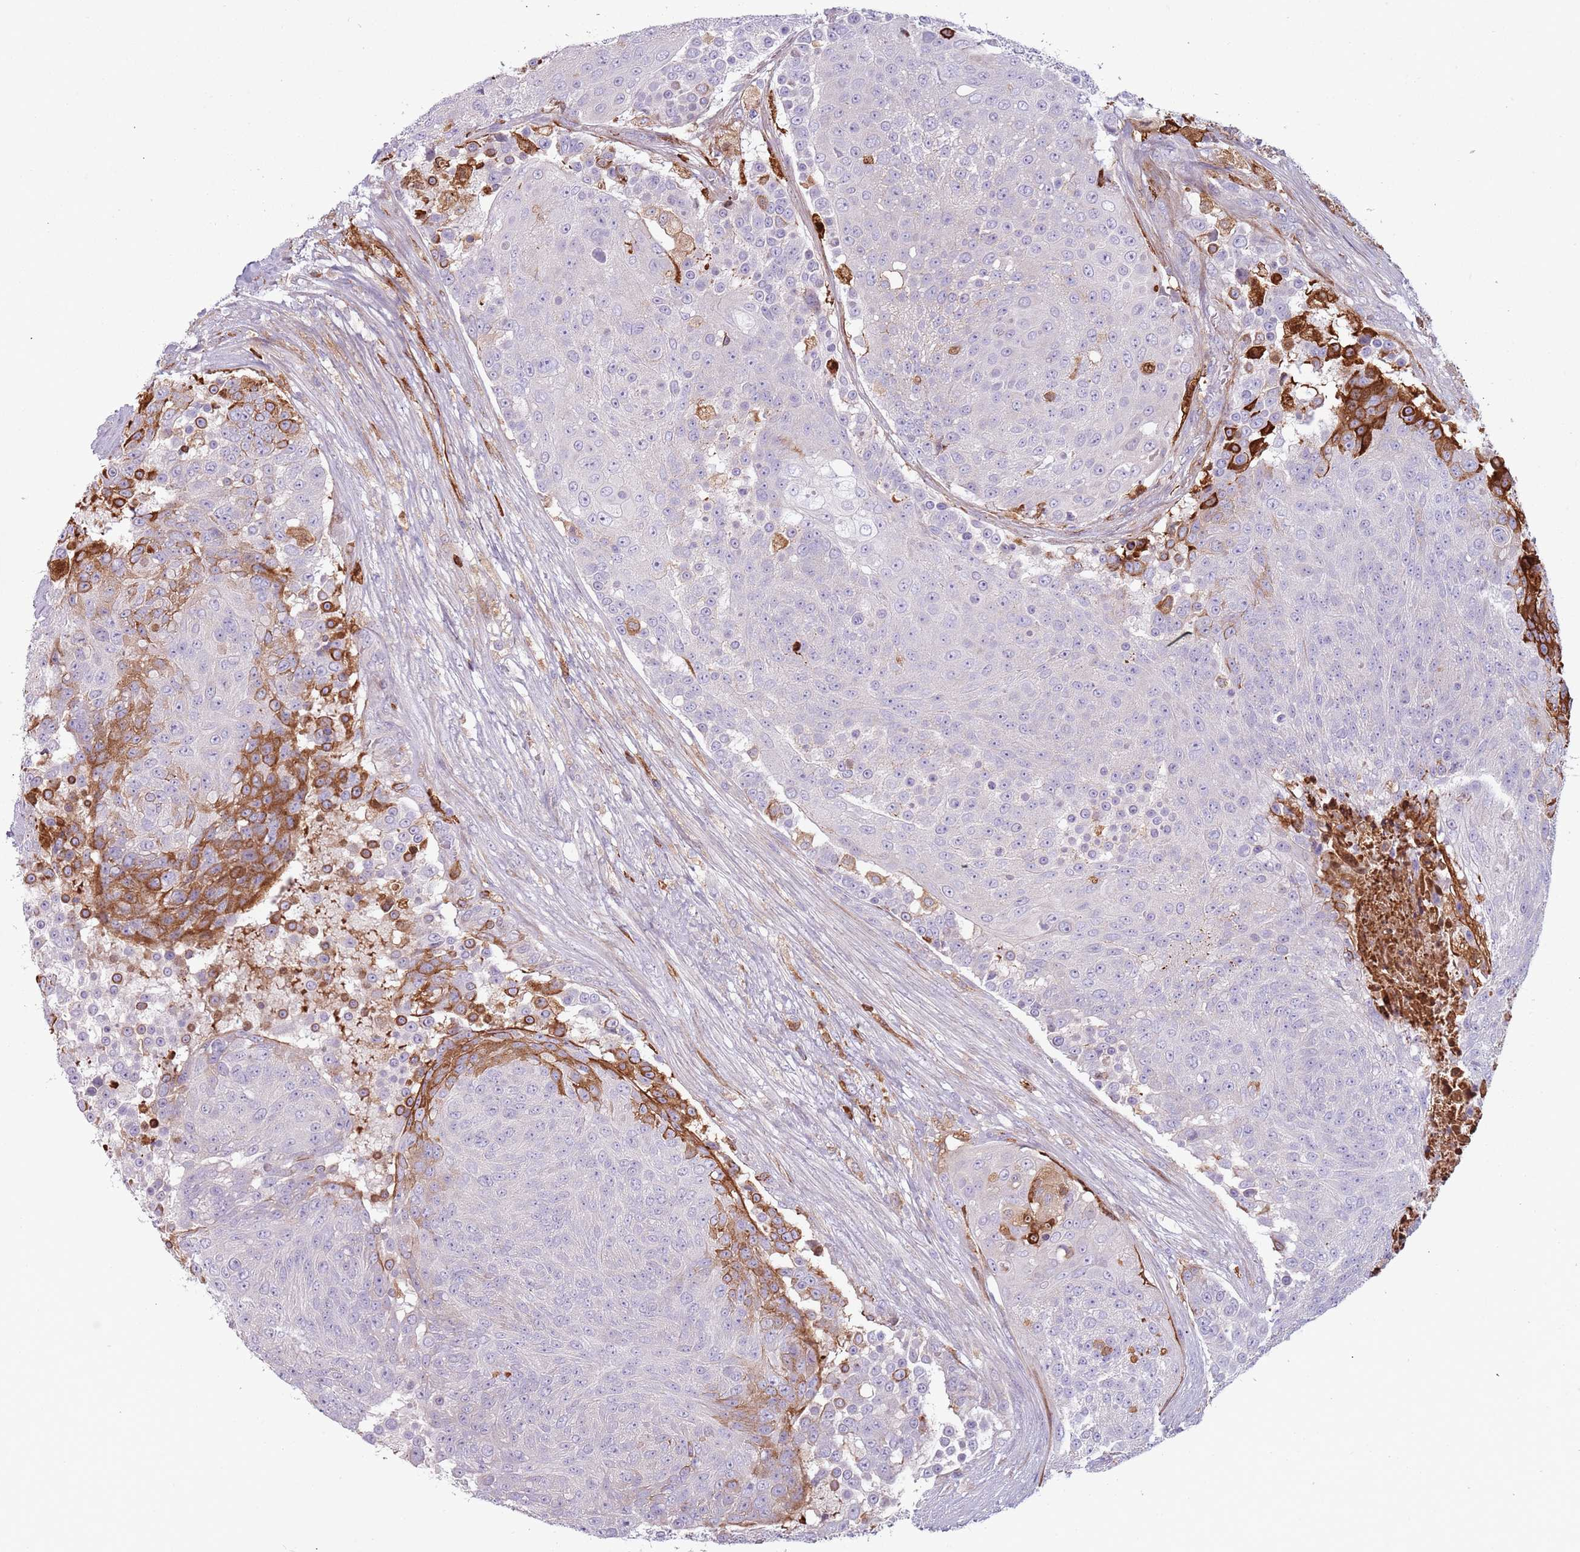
{"staining": {"intensity": "strong", "quantity": "<25%", "location": "cytoplasmic/membranous"}, "tissue": "urothelial cancer", "cell_type": "Tumor cells", "image_type": "cancer", "snomed": [{"axis": "morphology", "description": "Urothelial carcinoma, High grade"}, {"axis": "topography", "description": "Urinary bladder"}], "caption": "Protein staining of high-grade urothelial carcinoma tissue exhibits strong cytoplasmic/membranous expression in approximately <25% of tumor cells.", "gene": "NADK", "patient": {"sex": "female", "age": 63}}